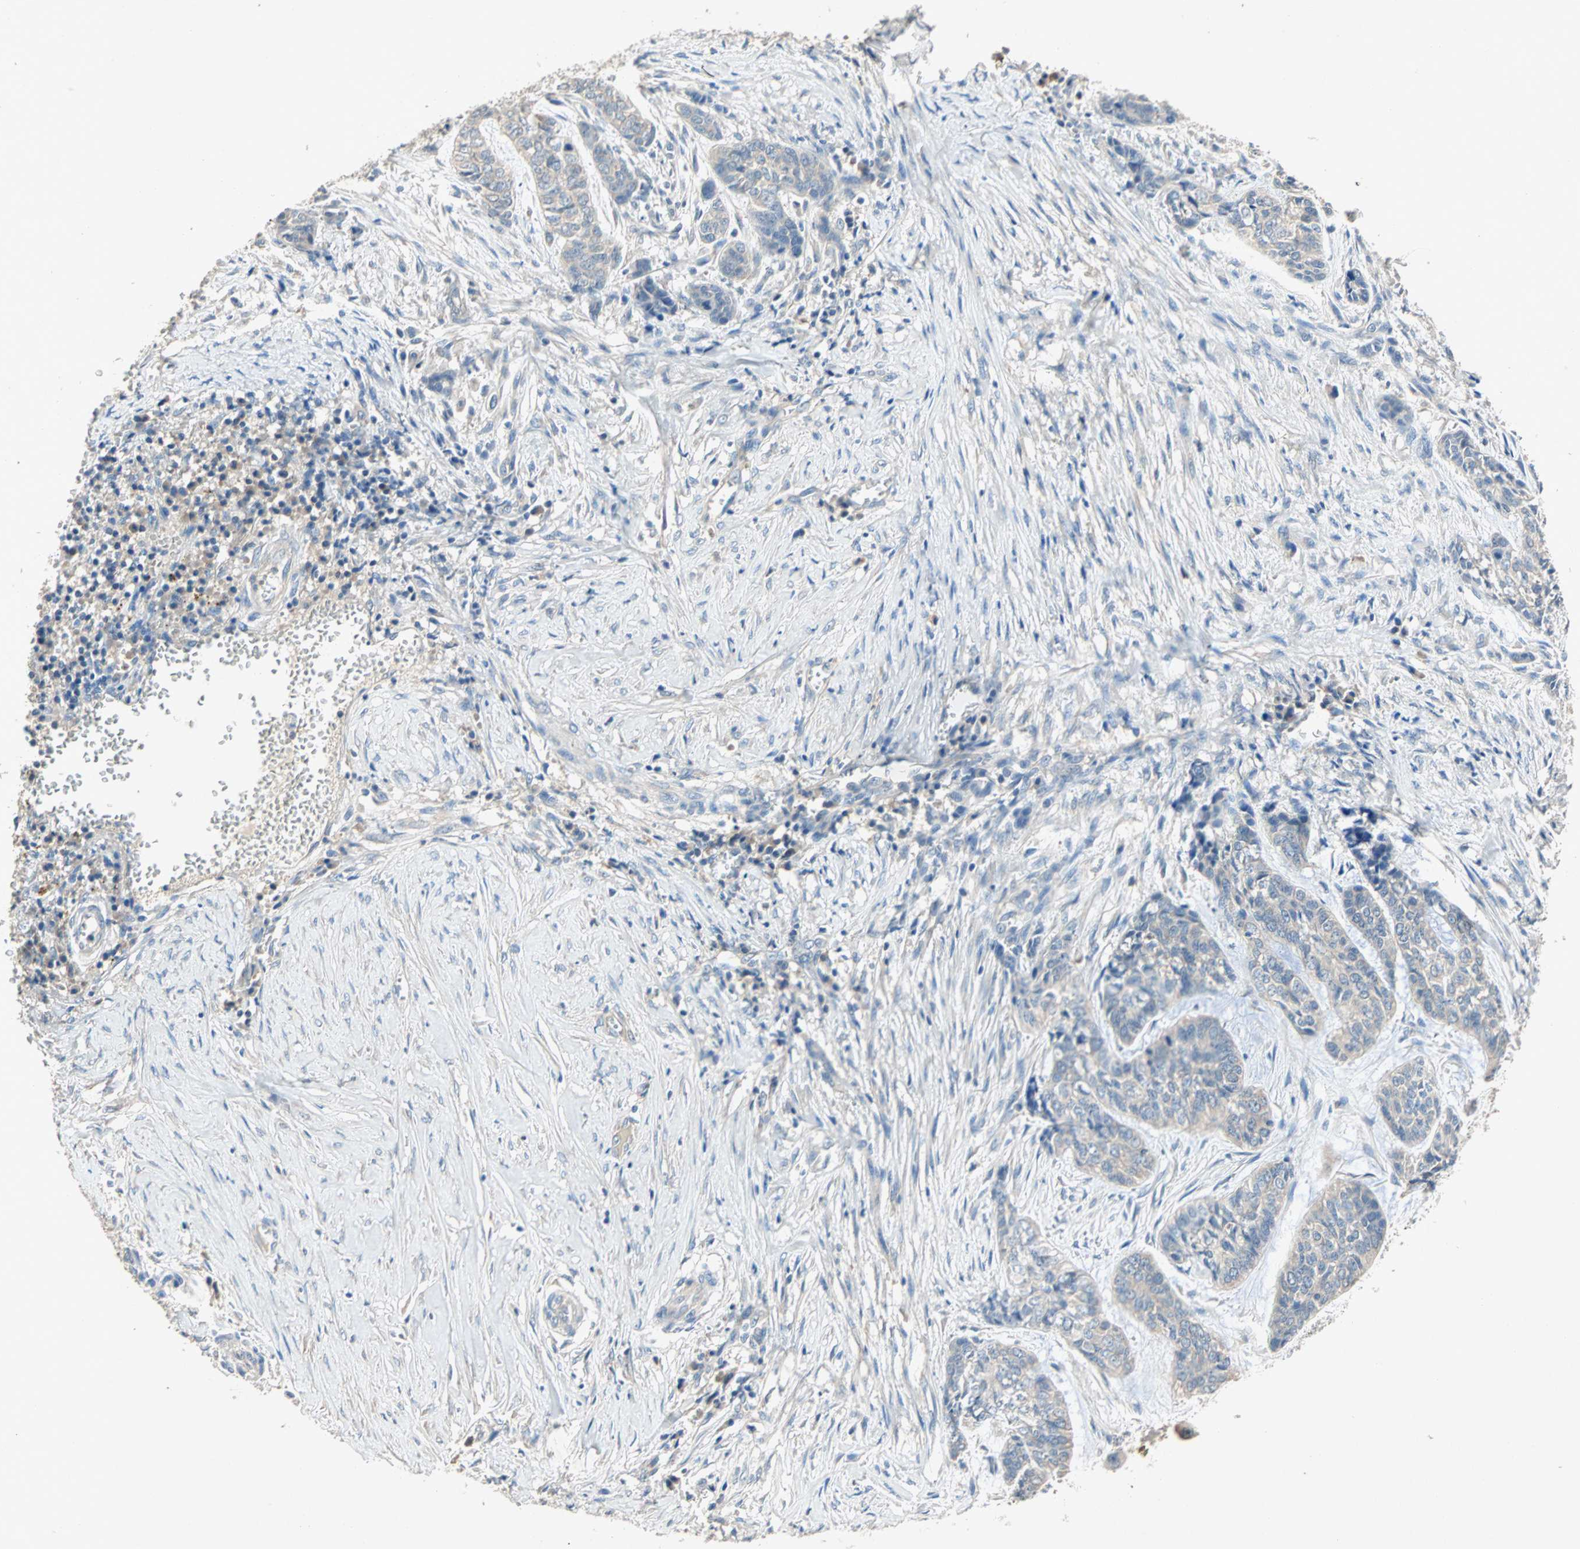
{"staining": {"intensity": "weak", "quantity": "25%-75%", "location": "cytoplasmic/membranous"}, "tissue": "skin cancer", "cell_type": "Tumor cells", "image_type": "cancer", "snomed": [{"axis": "morphology", "description": "Basal cell carcinoma"}, {"axis": "topography", "description": "Skin"}], "caption": "Weak cytoplasmic/membranous protein staining is seen in approximately 25%-75% of tumor cells in skin cancer. (IHC, brightfield microscopy, high magnification).", "gene": "ADAP1", "patient": {"sex": "female", "age": 64}}